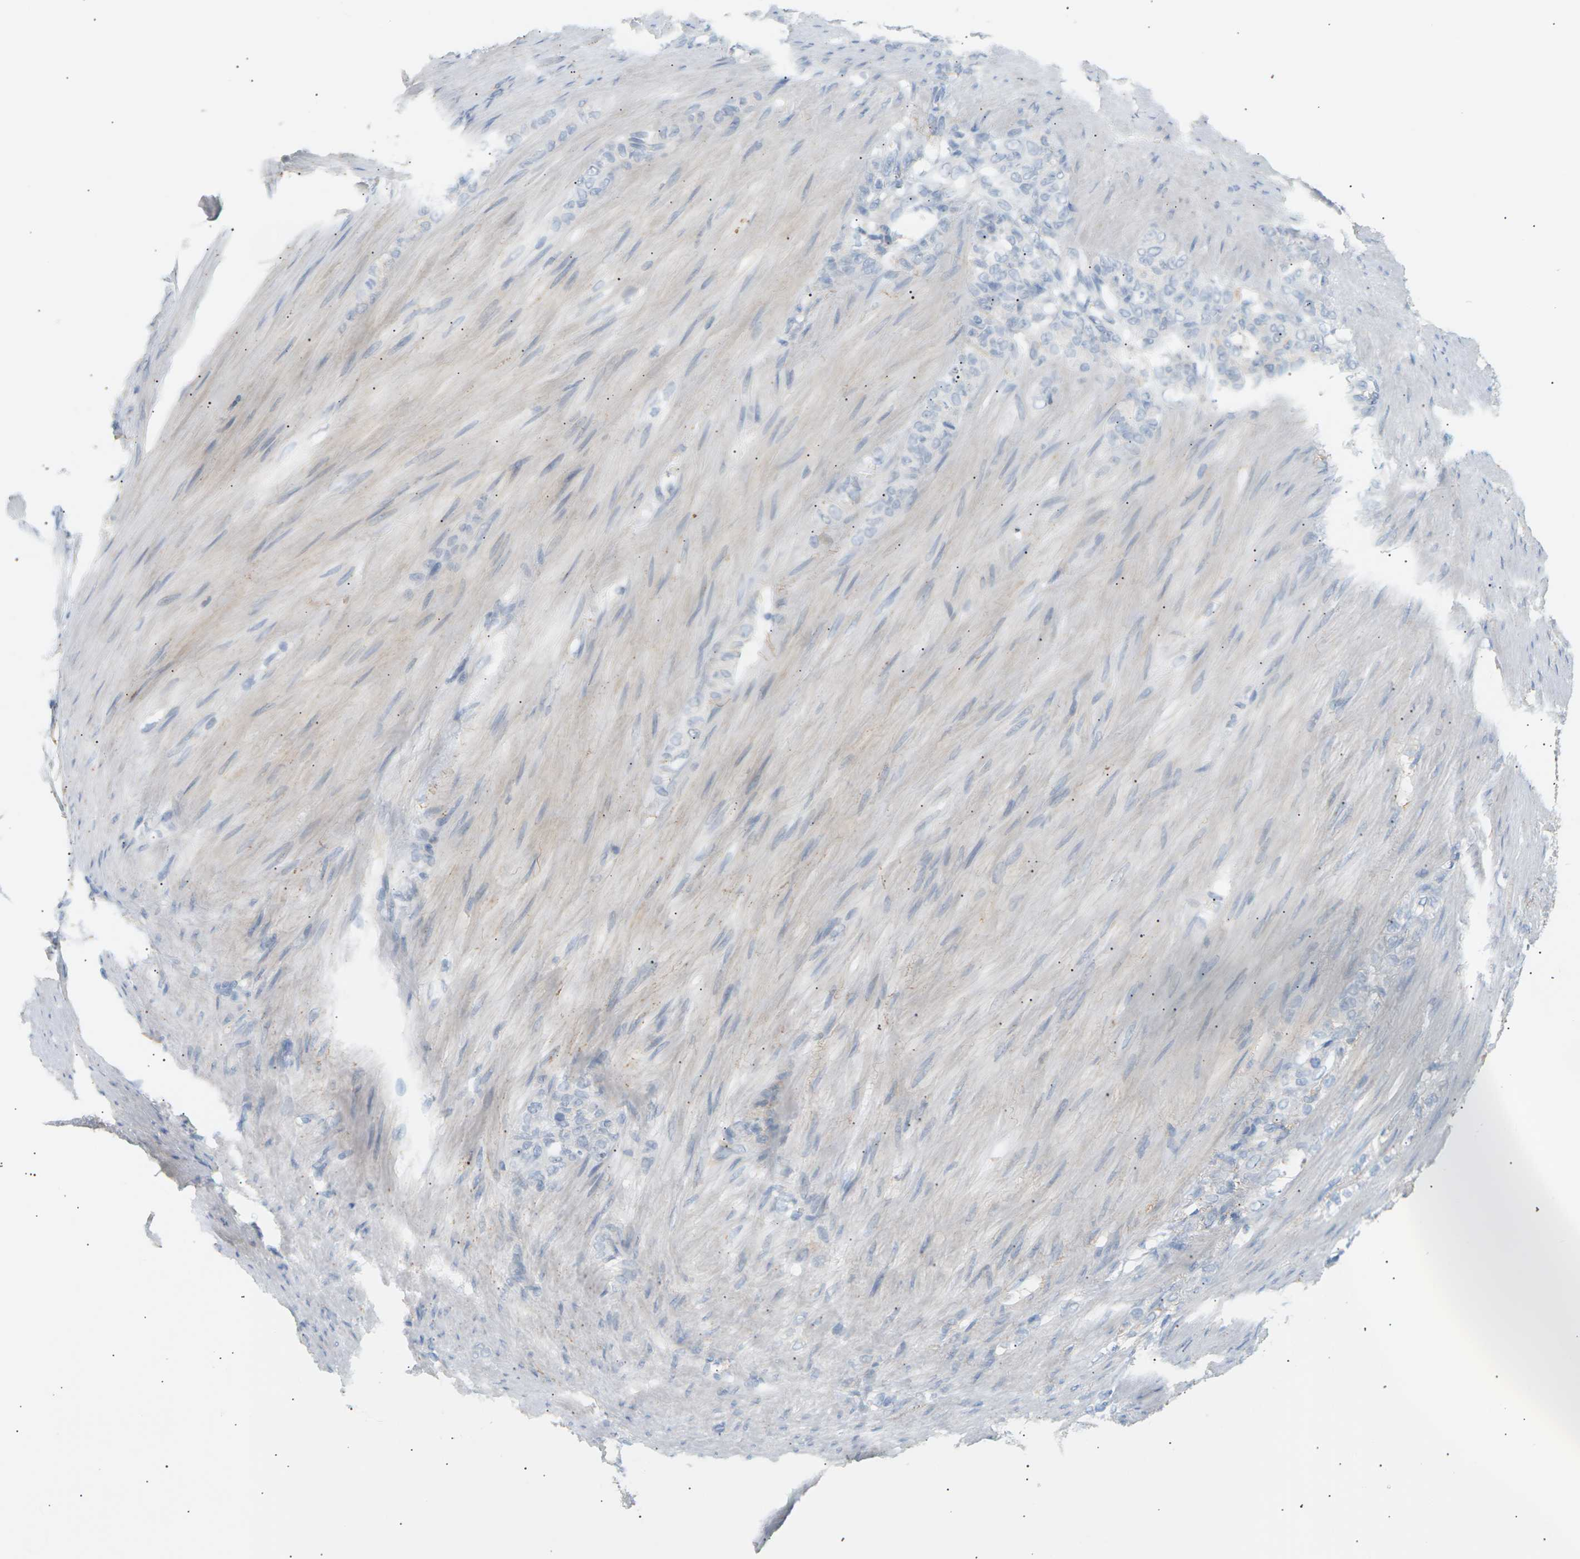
{"staining": {"intensity": "negative", "quantity": "none", "location": "none"}, "tissue": "stomach cancer", "cell_type": "Tumor cells", "image_type": "cancer", "snomed": [{"axis": "morphology", "description": "Adenocarcinoma, NOS"}, {"axis": "topography", "description": "Stomach"}], "caption": "Immunohistochemistry of stomach cancer (adenocarcinoma) shows no expression in tumor cells.", "gene": "CLU", "patient": {"sex": "male", "age": 82}}